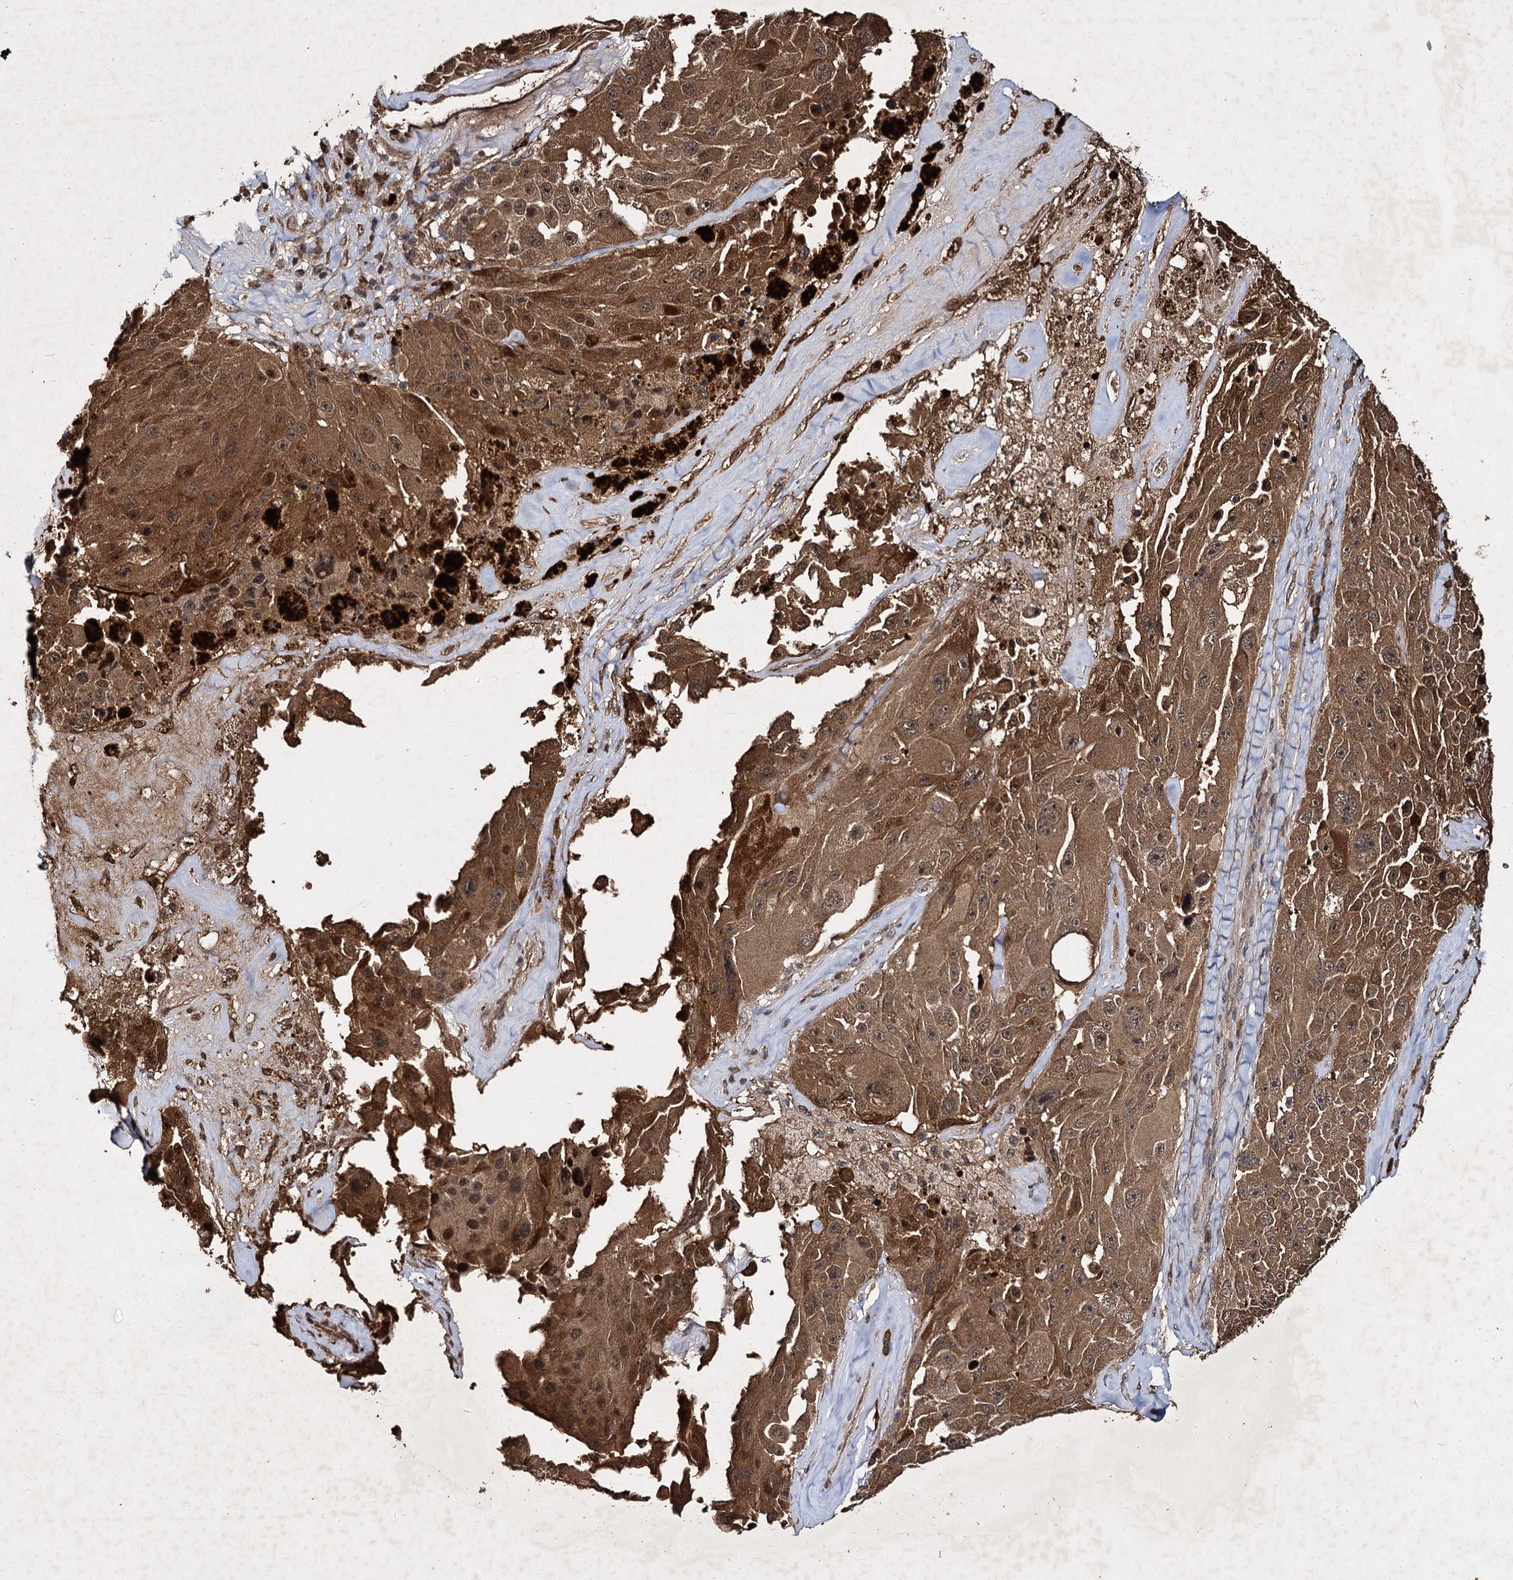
{"staining": {"intensity": "moderate", "quantity": ">75%", "location": "cytoplasmic/membranous,nuclear"}, "tissue": "melanoma", "cell_type": "Tumor cells", "image_type": "cancer", "snomed": [{"axis": "morphology", "description": "Malignant melanoma, Metastatic site"}, {"axis": "topography", "description": "Lymph node"}], "caption": "IHC micrograph of human melanoma stained for a protein (brown), which displays medium levels of moderate cytoplasmic/membranous and nuclear staining in about >75% of tumor cells.", "gene": "SLC46A3", "patient": {"sex": "male", "age": 62}}